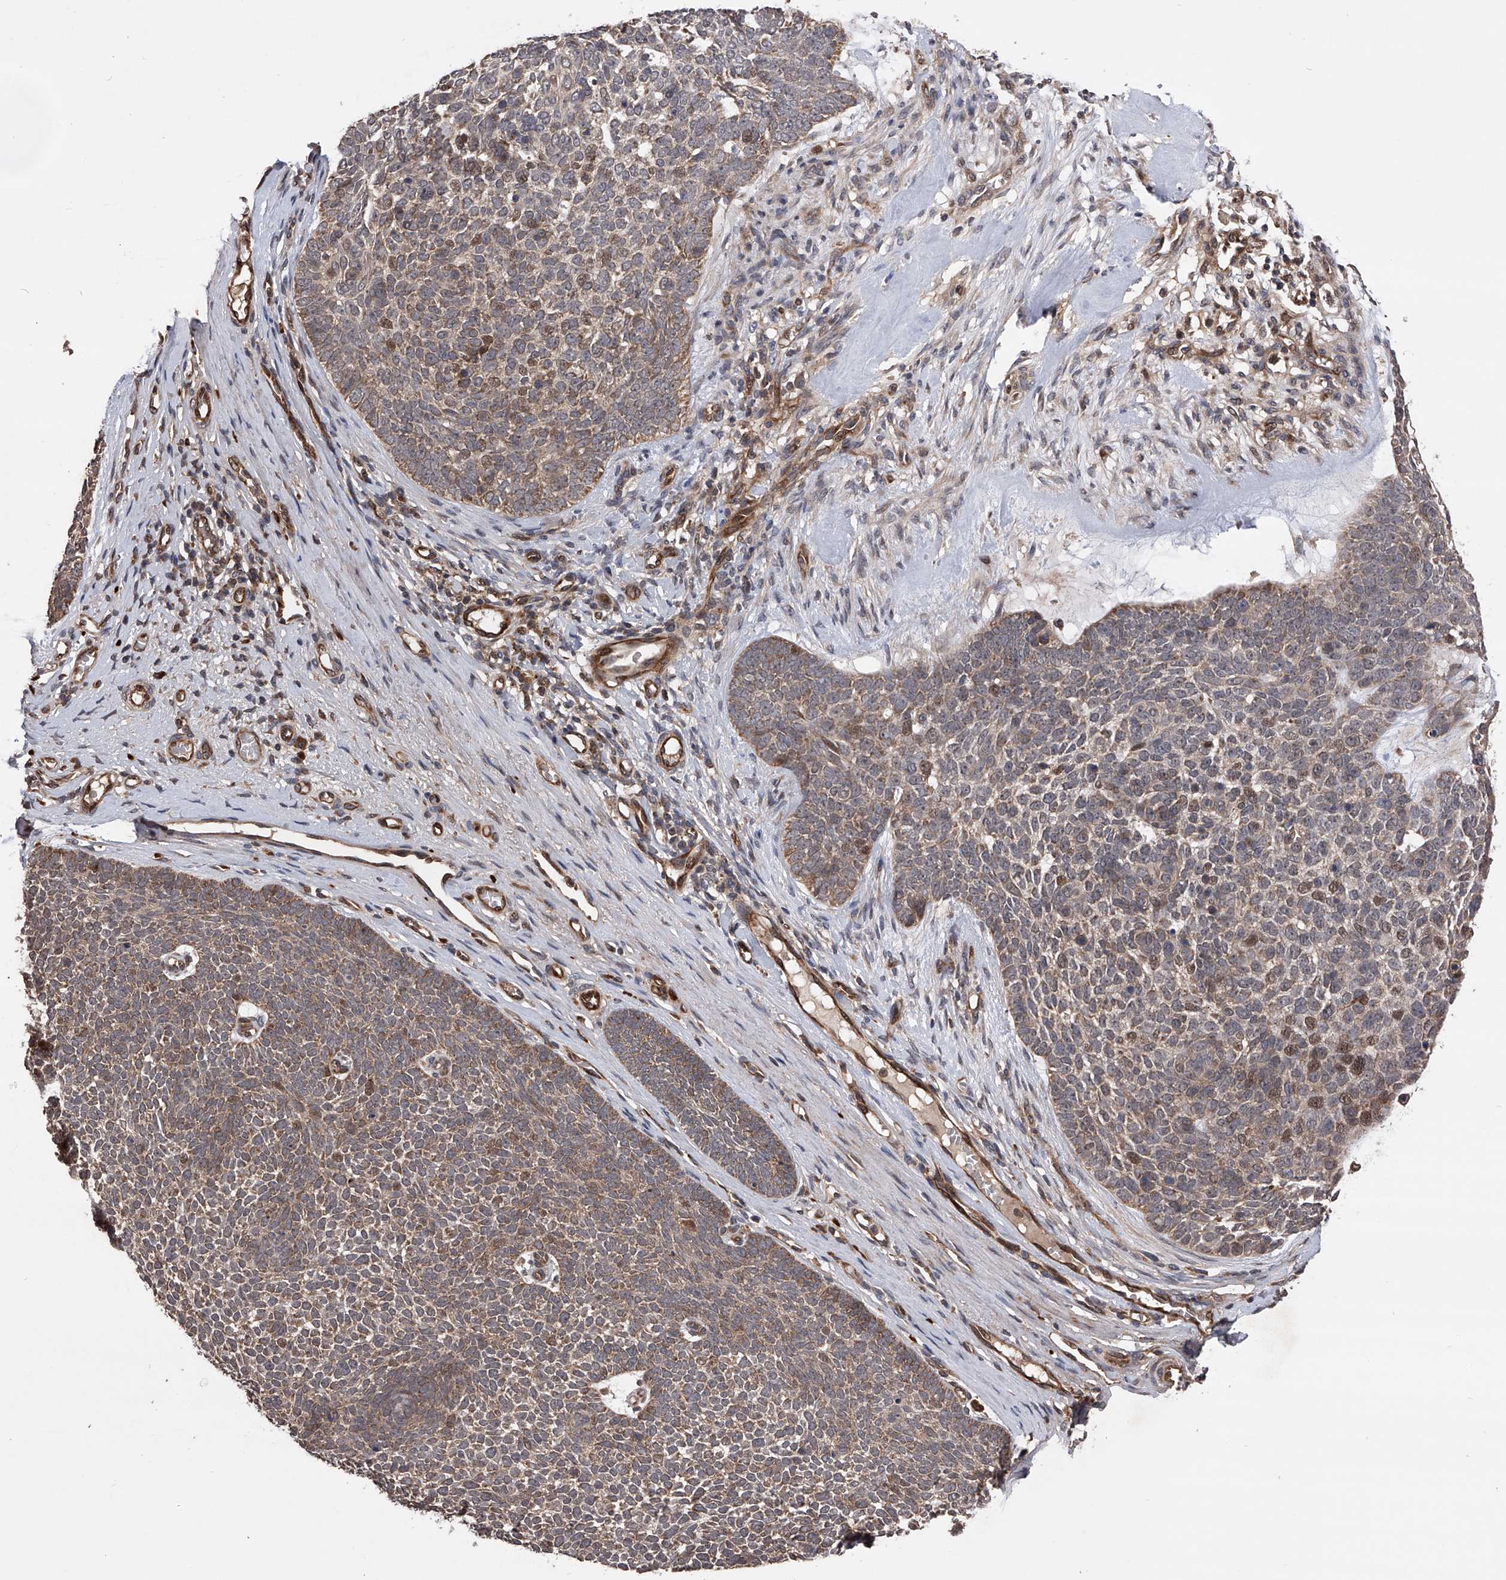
{"staining": {"intensity": "moderate", "quantity": "25%-75%", "location": "cytoplasmic/membranous,nuclear"}, "tissue": "skin cancer", "cell_type": "Tumor cells", "image_type": "cancer", "snomed": [{"axis": "morphology", "description": "Basal cell carcinoma"}, {"axis": "topography", "description": "Skin"}], "caption": "A brown stain shows moderate cytoplasmic/membranous and nuclear expression of a protein in human basal cell carcinoma (skin) tumor cells. Ihc stains the protein in brown and the nuclei are stained blue.", "gene": "MAP3K11", "patient": {"sex": "female", "age": 81}}